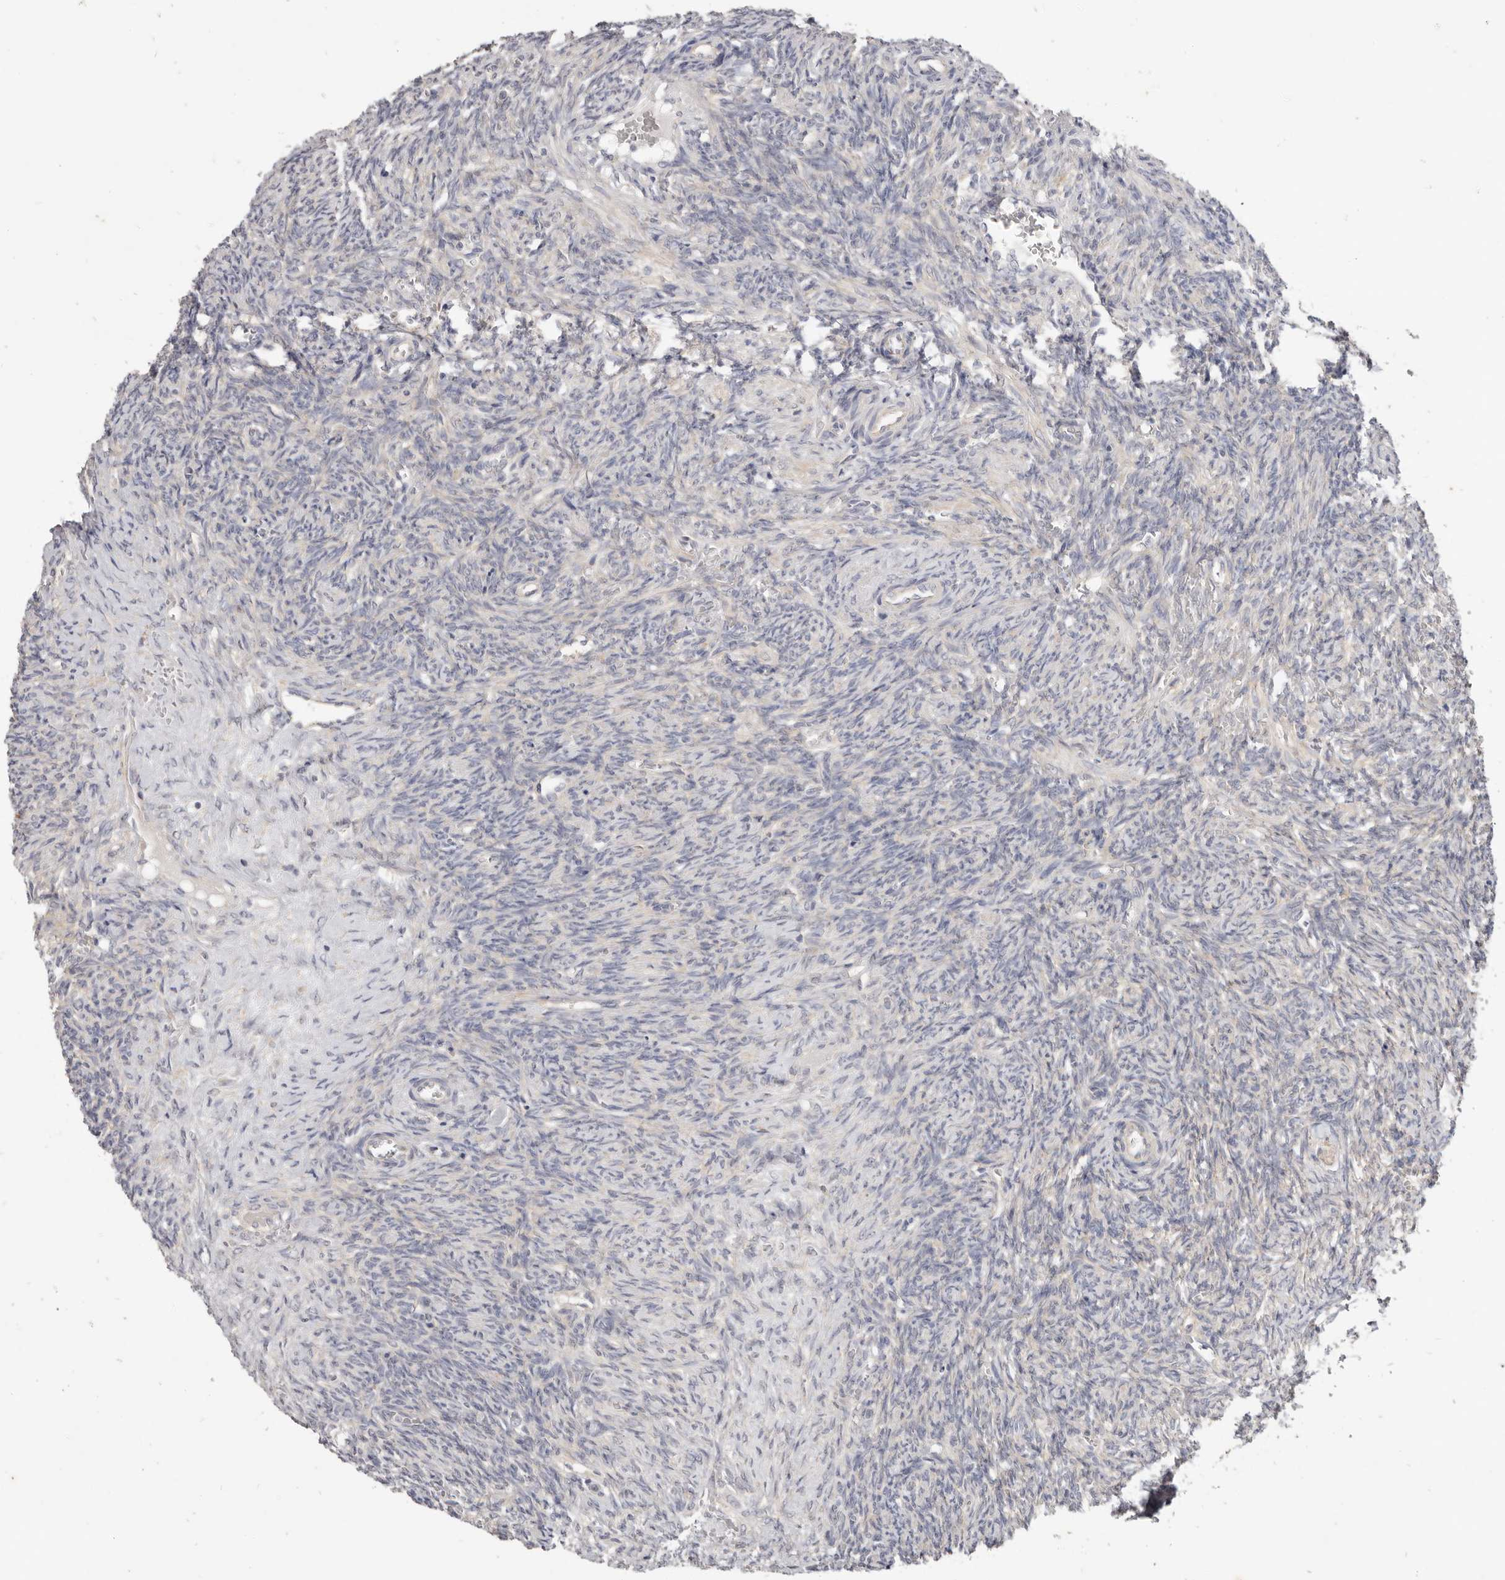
{"staining": {"intensity": "negative", "quantity": "none", "location": "none"}, "tissue": "ovary", "cell_type": "Follicle cells", "image_type": "normal", "snomed": [{"axis": "morphology", "description": "Normal tissue, NOS"}, {"axis": "topography", "description": "Ovary"}], "caption": "IHC of normal human ovary exhibits no positivity in follicle cells. (Stains: DAB (3,3'-diaminobenzidine) immunohistochemistry (IHC) with hematoxylin counter stain, Microscopy: brightfield microscopy at high magnification).", "gene": "WDR77", "patient": {"sex": "female", "age": 41}}